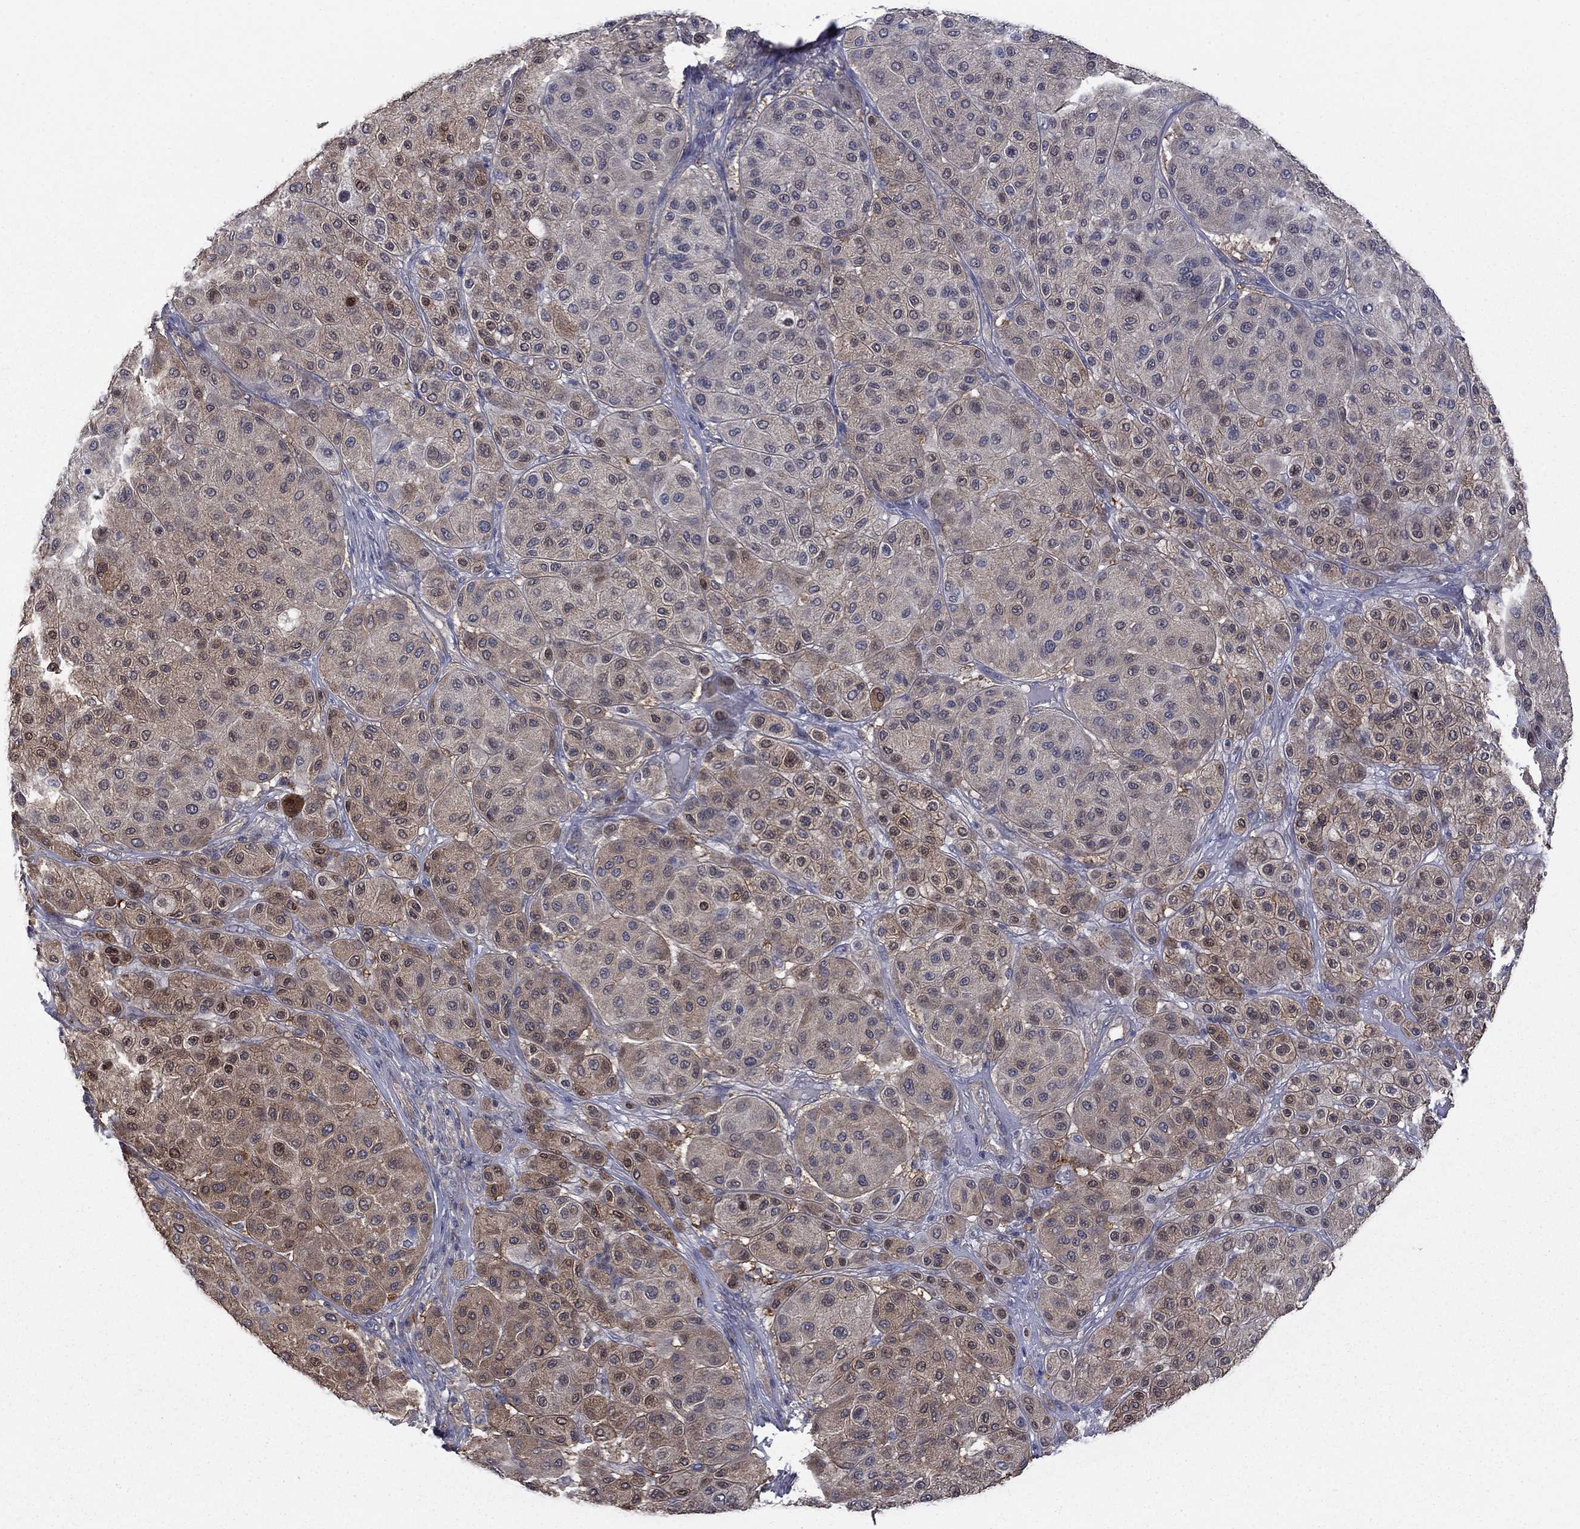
{"staining": {"intensity": "moderate", "quantity": "<25%", "location": "cytoplasmic/membranous,nuclear"}, "tissue": "melanoma", "cell_type": "Tumor cells", "image_type": "cancer", "snomed": [{"axis": "morphology", "description": "Malignant melanoma, Metastatic site"}, {"axis": "topography", "description": "Smooth muscle"}], "caption": "DAB immunohistochemical staining of melanoma exhibits moderate cytoplasmic/membranous and nuclear protein staining in about <25% of tumor cells.", "gene": "PDZD2", "patient": {"sex": "male", "age": 41}}